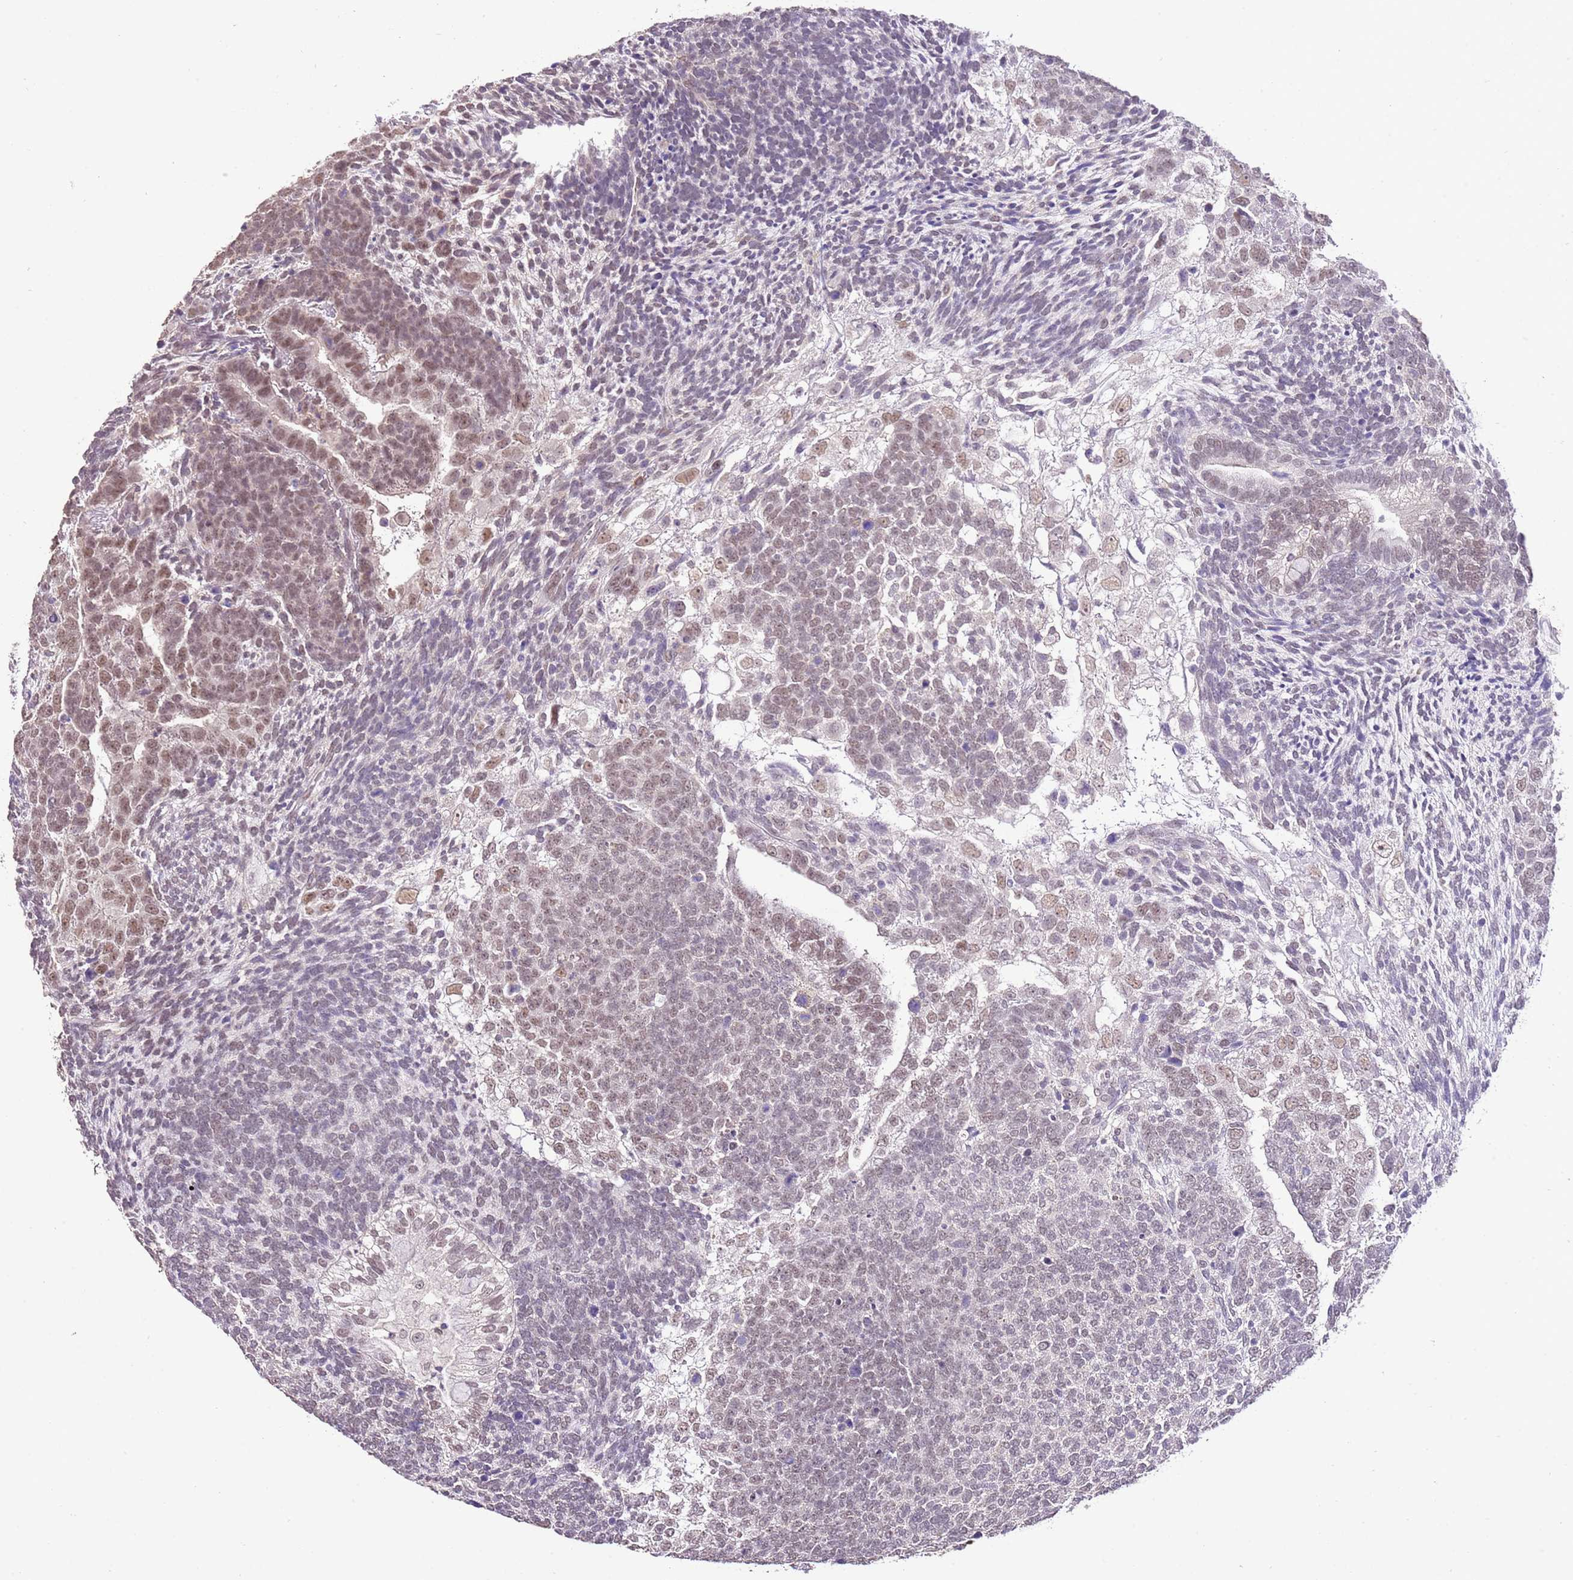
{"staining": {"intensity": "moderate", "quantity": ">75%", "location": "nuclear"}, "tissue": "testis cancer", "cell_type": "Tumor cells", "image_type": "cancer", "snomed": [{"axis": "morphology", "description": "Carcinoma, Embryonal, NOS"}, {"axis": "topography", "description": "Testis"}], "caption": "Testis cancer was stained to show a protein in brown. There is medium levels of moderate nuclear expression in about >75% of tumor cells.", "gene": "IZUMO4", "patient": {"sex": "male", "age": 23}}